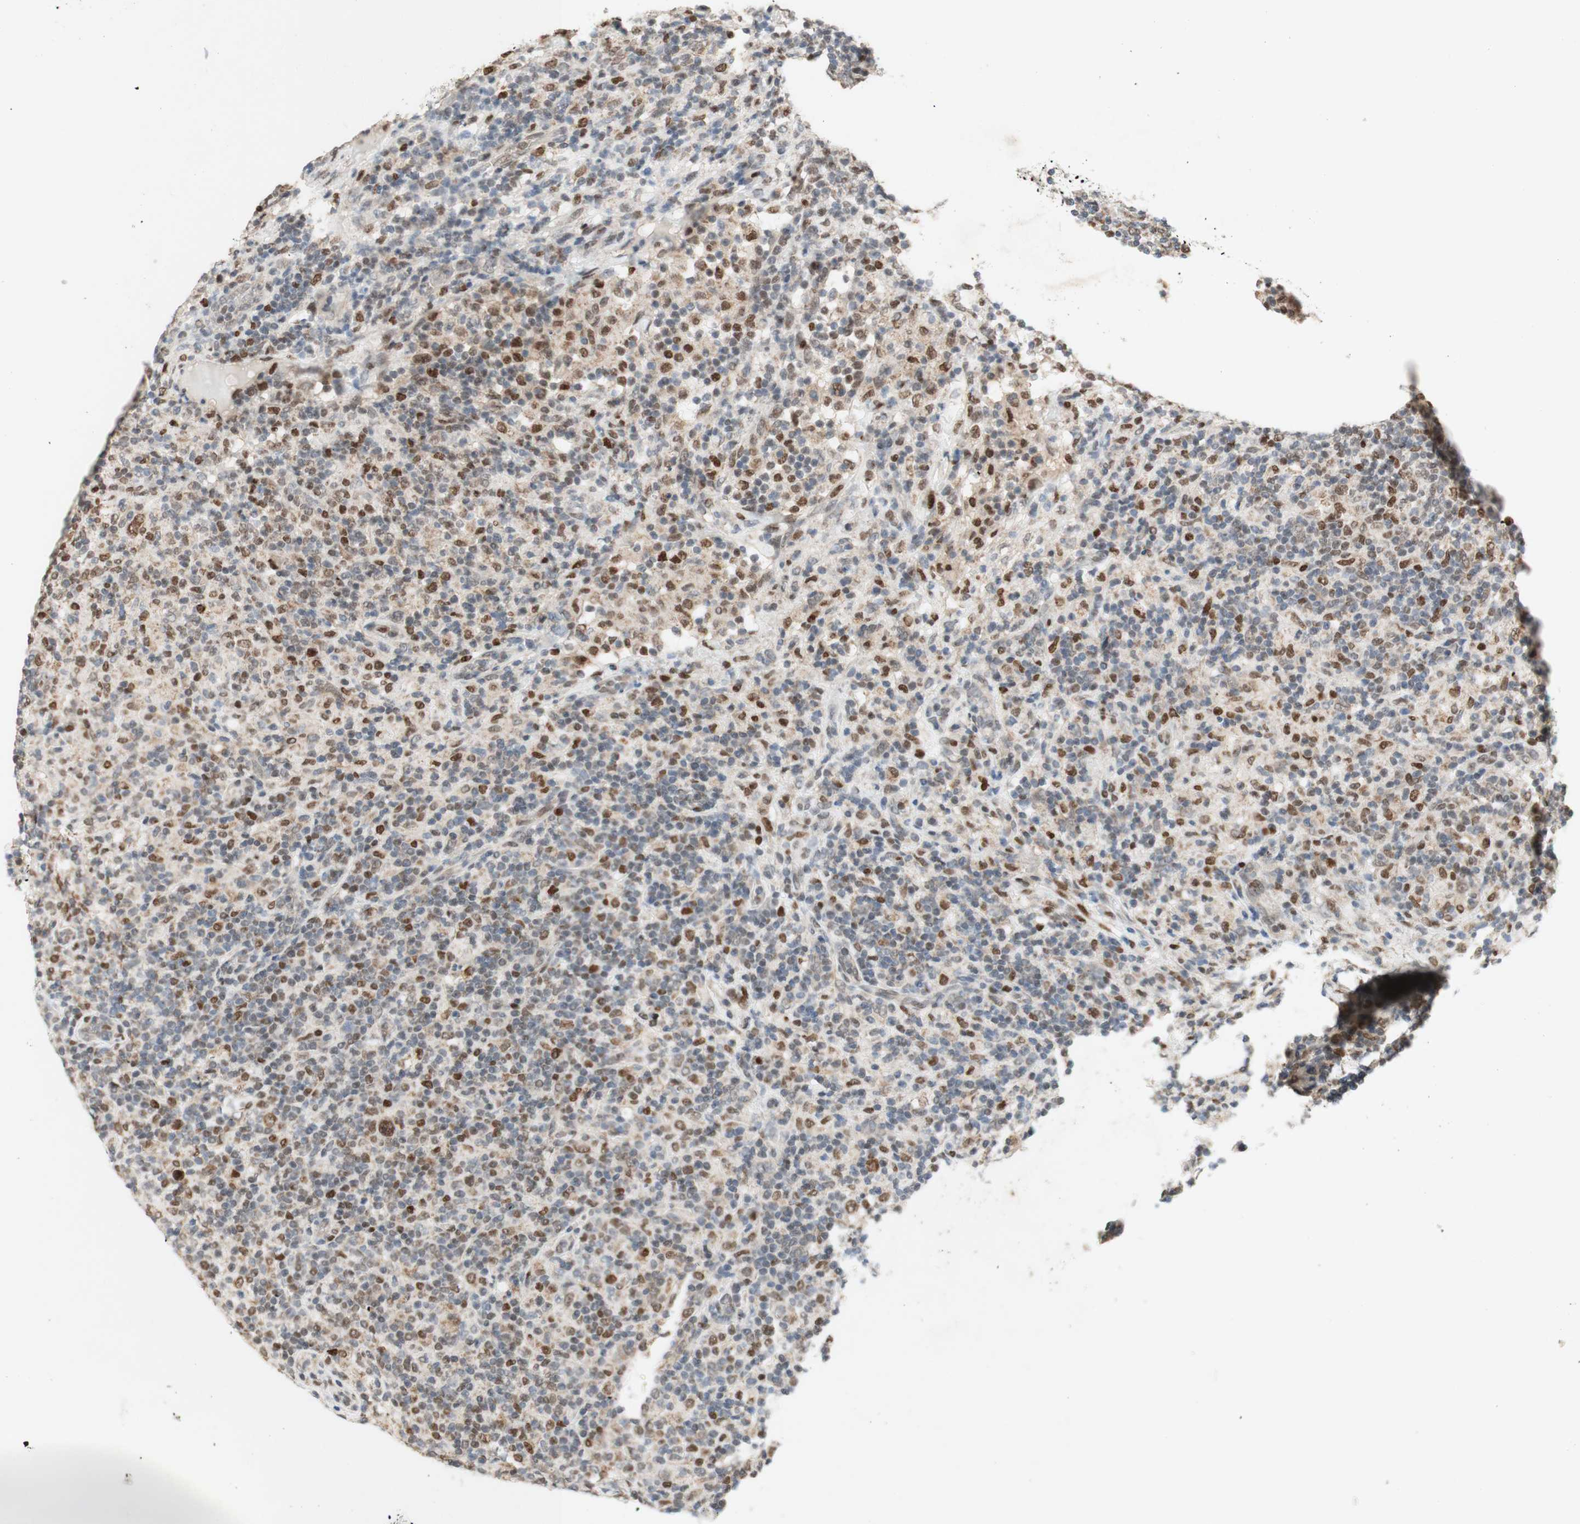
{"staining": {"intensity": "moderate", "quantity": "<25%", "location": "cytoplasmic/membranous"}, "tissue": "lymphoma", "cell_type": "Tumor cells", "image_type": "cancer", "snomed": [{"axis": "morphology", "description": "Hodgkin's disease, NOS"}, {"axis": "topography", "description": "Lymph node"}], "caption": "DAB (3,3'-diaminobenzidine) immunohistochemical staining of human lymphoma exhibits moderate cytoplasmic/membranous protein positivity in about <25% of tumor cells. (Stains: DAB (3,3'-diaminobenzidine) in brown, nuclei in blue, Microscopy: brightfield microscopy at high magnification).", "gene": "DNMT3A", "patient": {"sex": "male", "age": 70}}